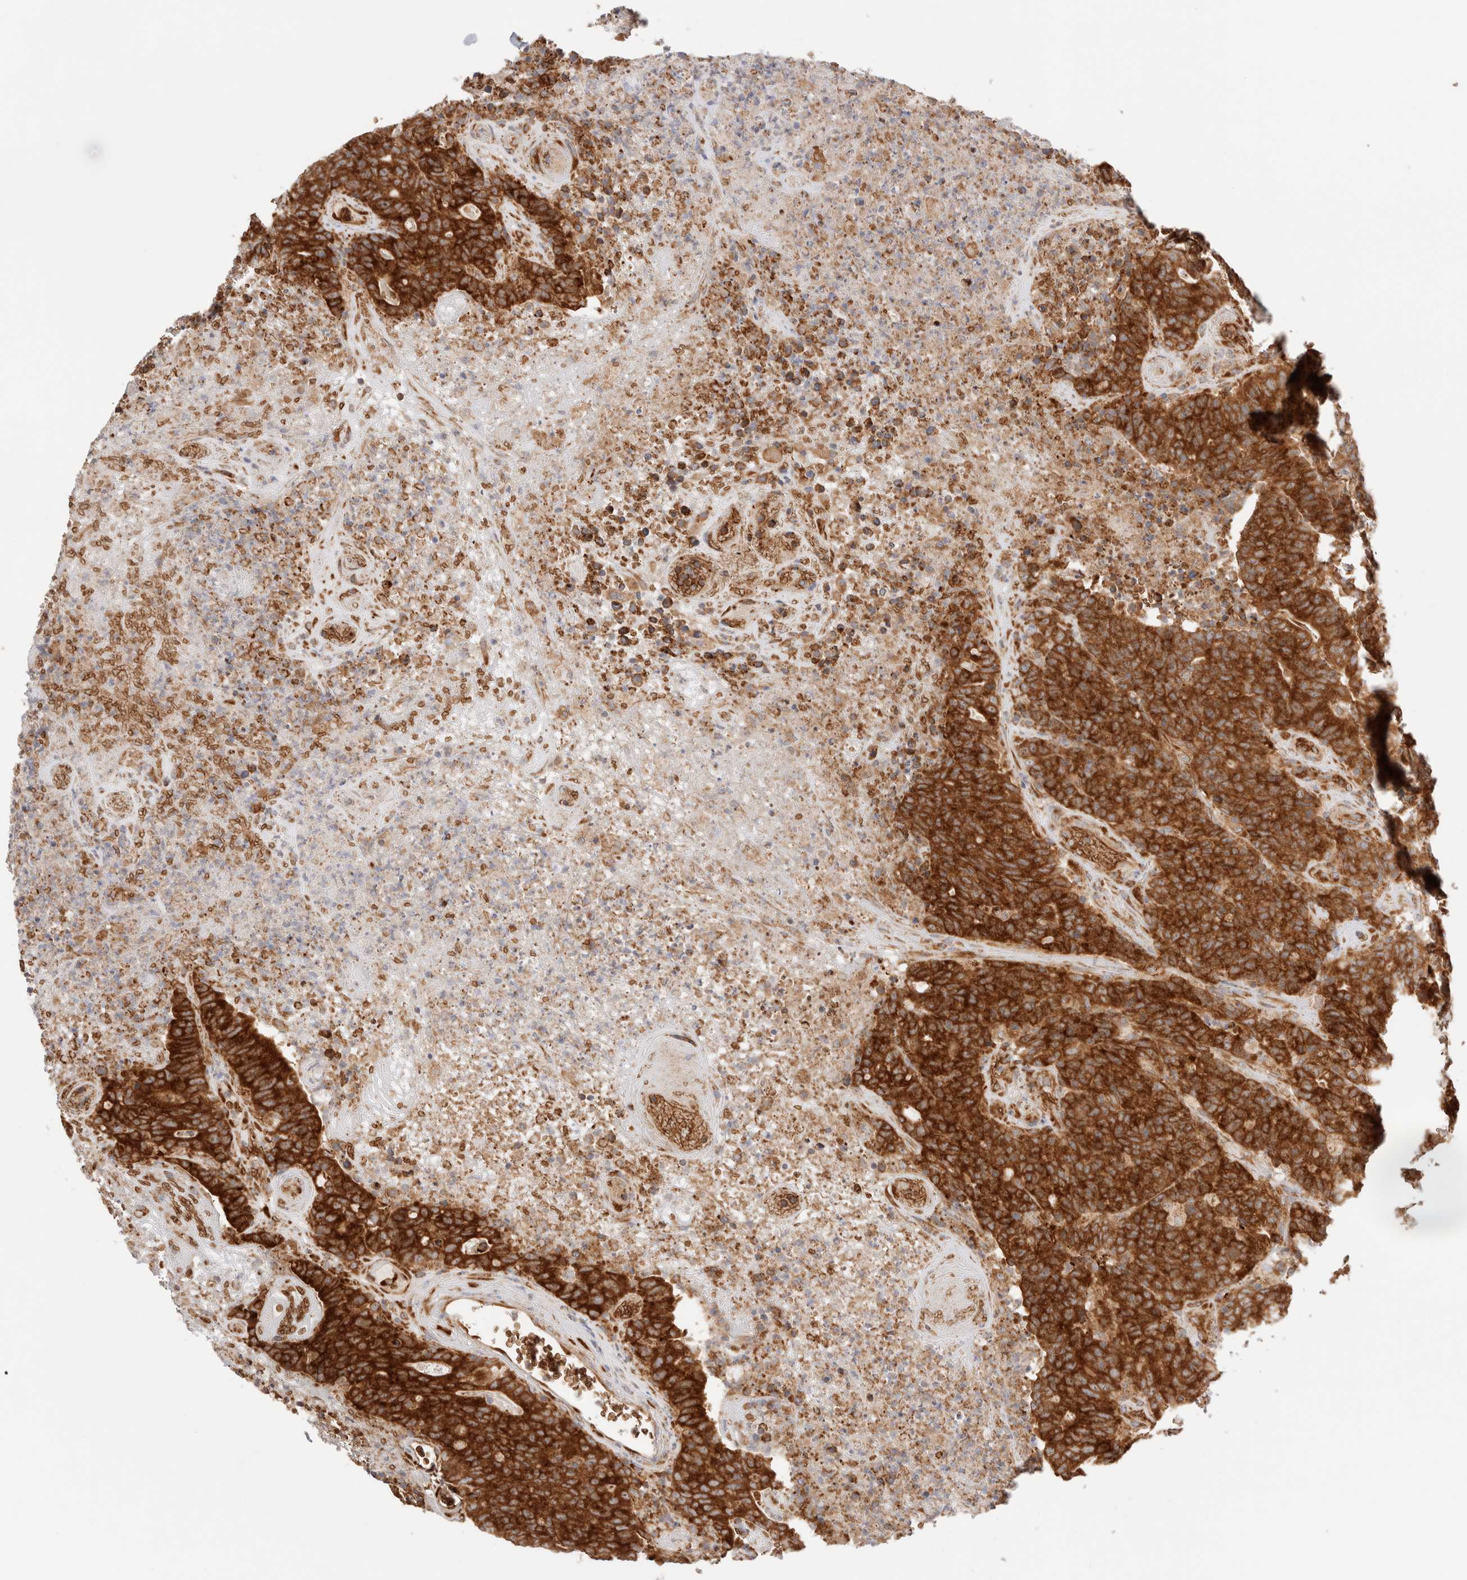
{"staining": {"intensity": "strong", "quantity": ">75%", "location": "cytoplasmic/membranous"}, "tissue": "colorectal cancer", "cell_type": "Tumor cells", "image_type": "cancer", "snomed": [{"axis": "morphology", "description": "Normal tissue, NOS"}, {"axis": "morphology", "description": "Adenocarcinoma, NOS"}, {"axis": "topography", "description": "Colon"}], "caption": "High-power microscopy captured an immunohistochemistry image of colorectal cancer, revealing strong cytoplasmic/membranous positivity in approximately >75% of tumor cells.", "gene": "UTS2B", "patient": {"sex": "female", "age": 75}}